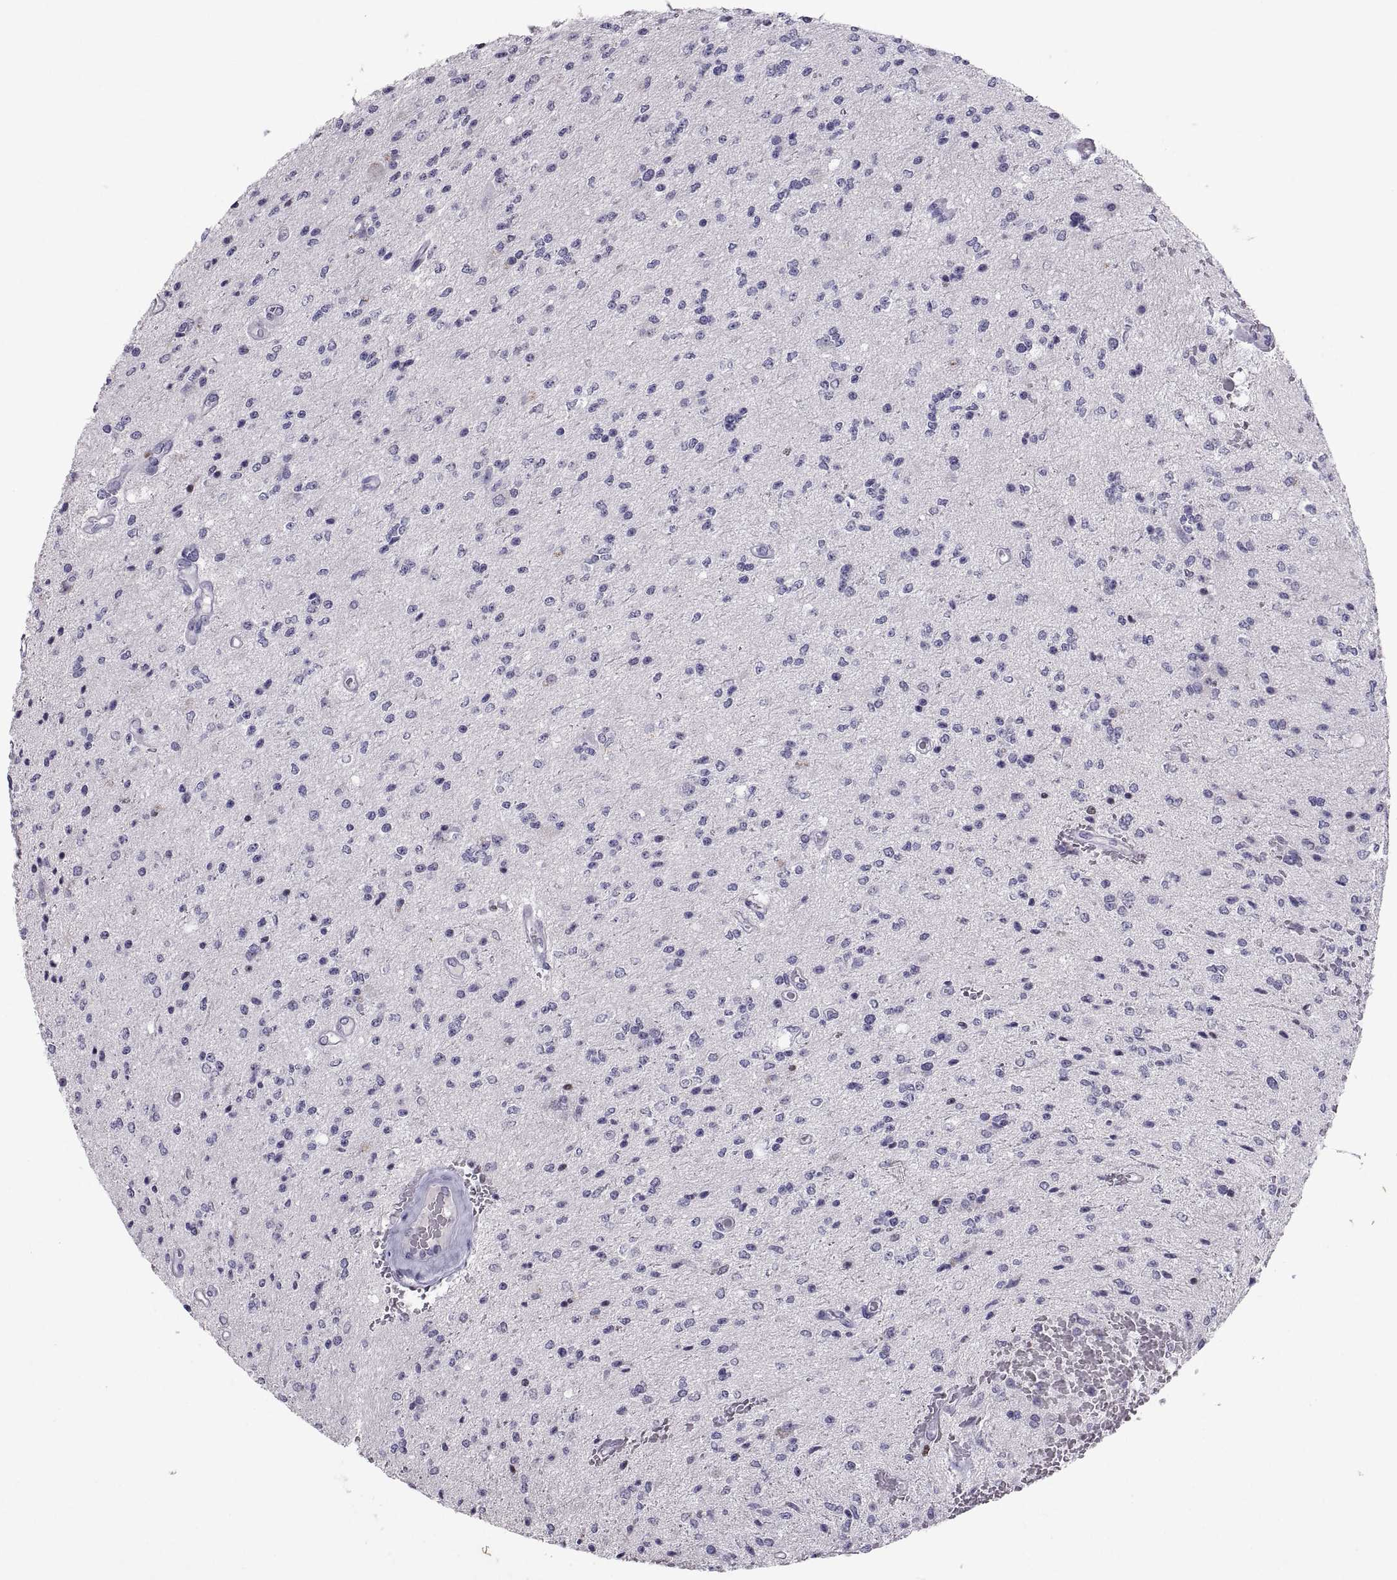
{"staining": {"intensity": "negative", "quantity": "none", "location": "none"}, "tissue": "glioma", "cell_type": "Tumor cells", "image_type": "cancer", "snomed": [{"axis": "morphology", "description": "Glioma, malignant, Low grade"}, {"axis": "topography", "description": "Brain"}], "caption": "Tumor cells show no significant staining in malignant low-grade glioma.", "gene": "SOX21", "patient": {"sex": "male", "age": 67}}